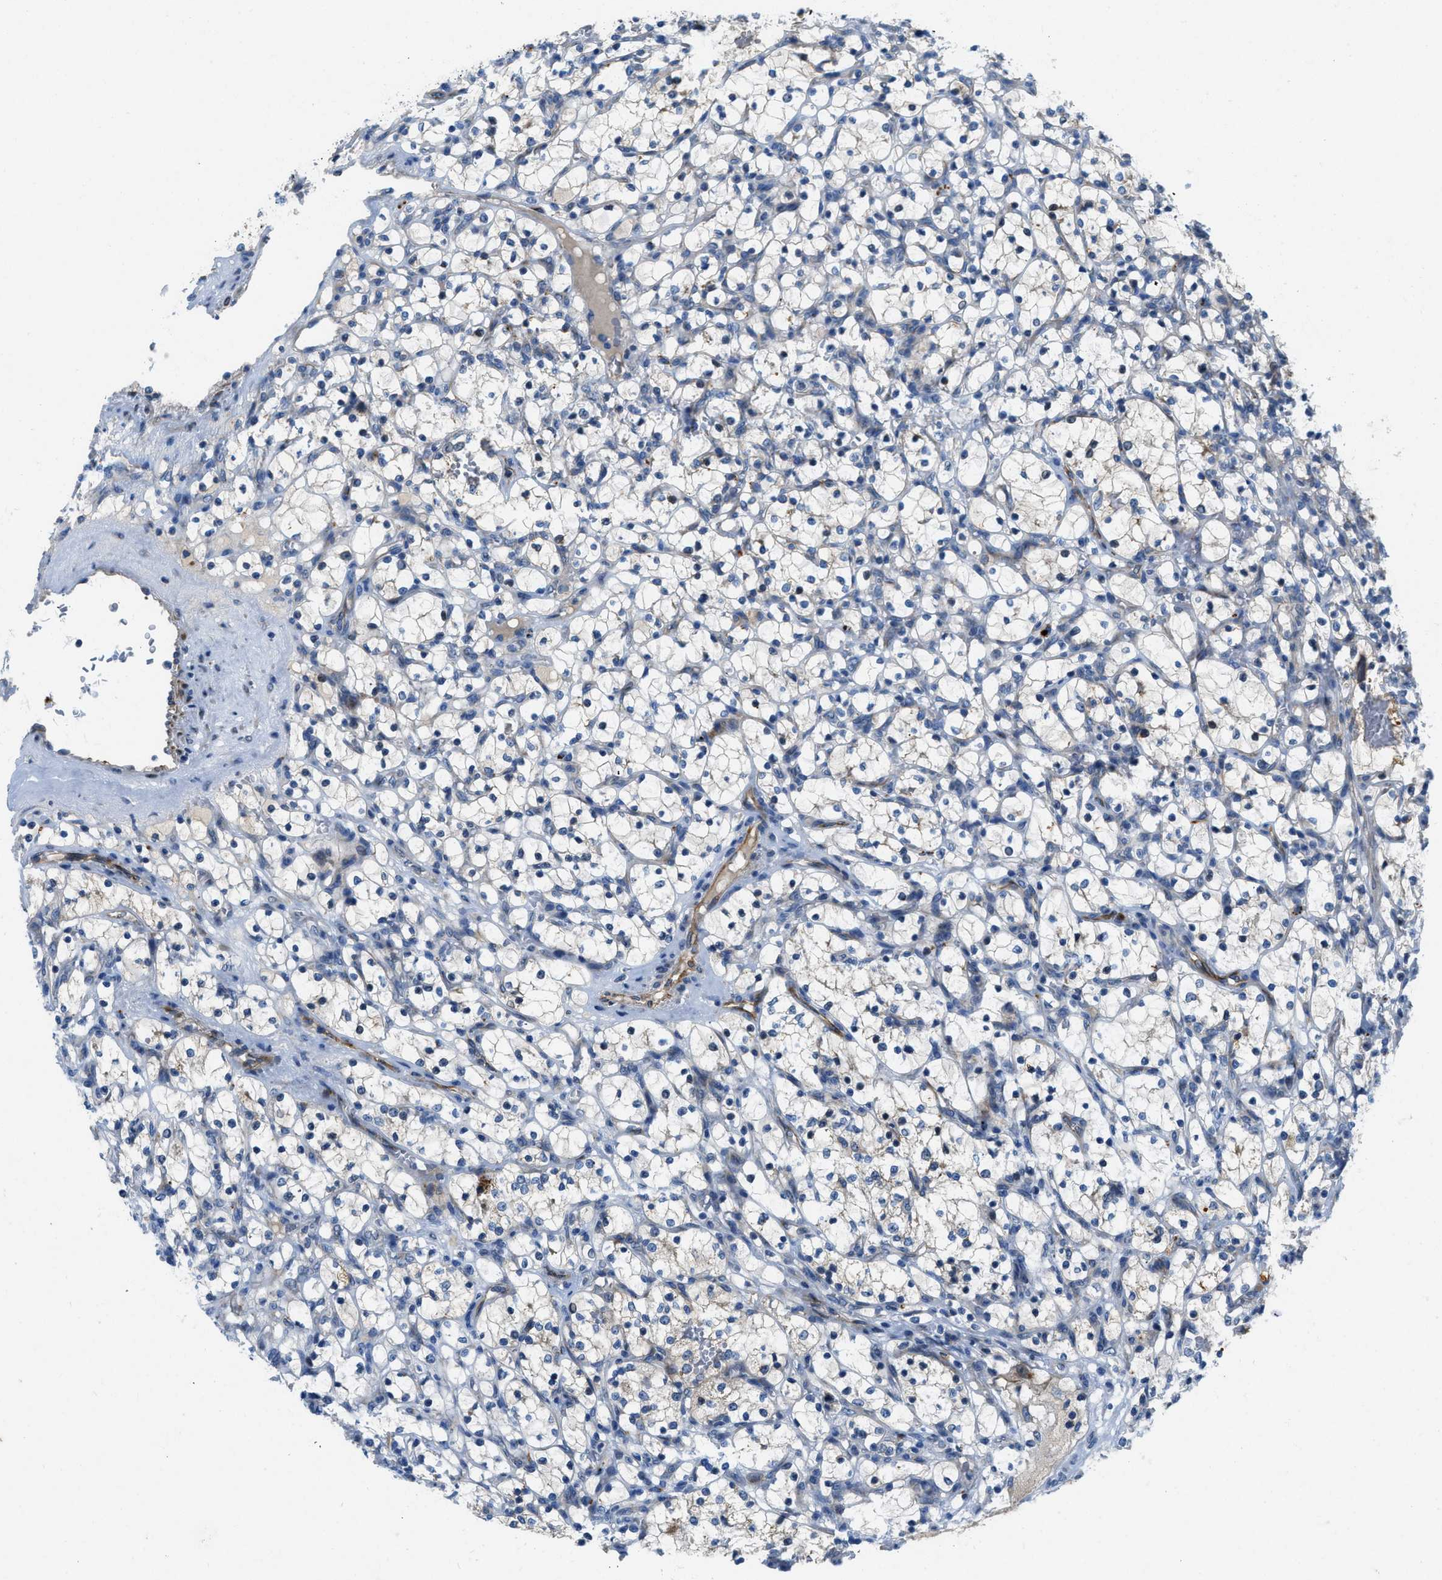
{"staining": {"intensity": "negative", "quantity": "none", "location": "none"}, "tissue": "renal cancer", "cell_type": "Tumor cells", "image_type": "cancer", "snomed": [{"axis": "morphology", "description": "Adenocarcinoma, NOS"}, {"axis": "topography", "description": "Kidney"}], "caption": "This is an immunohistochemistry micrograph of renal cancer. There is no positivity in tumor cells.", "gene": "TMEM248", "patient": {"sex": "female", "age": 69}}